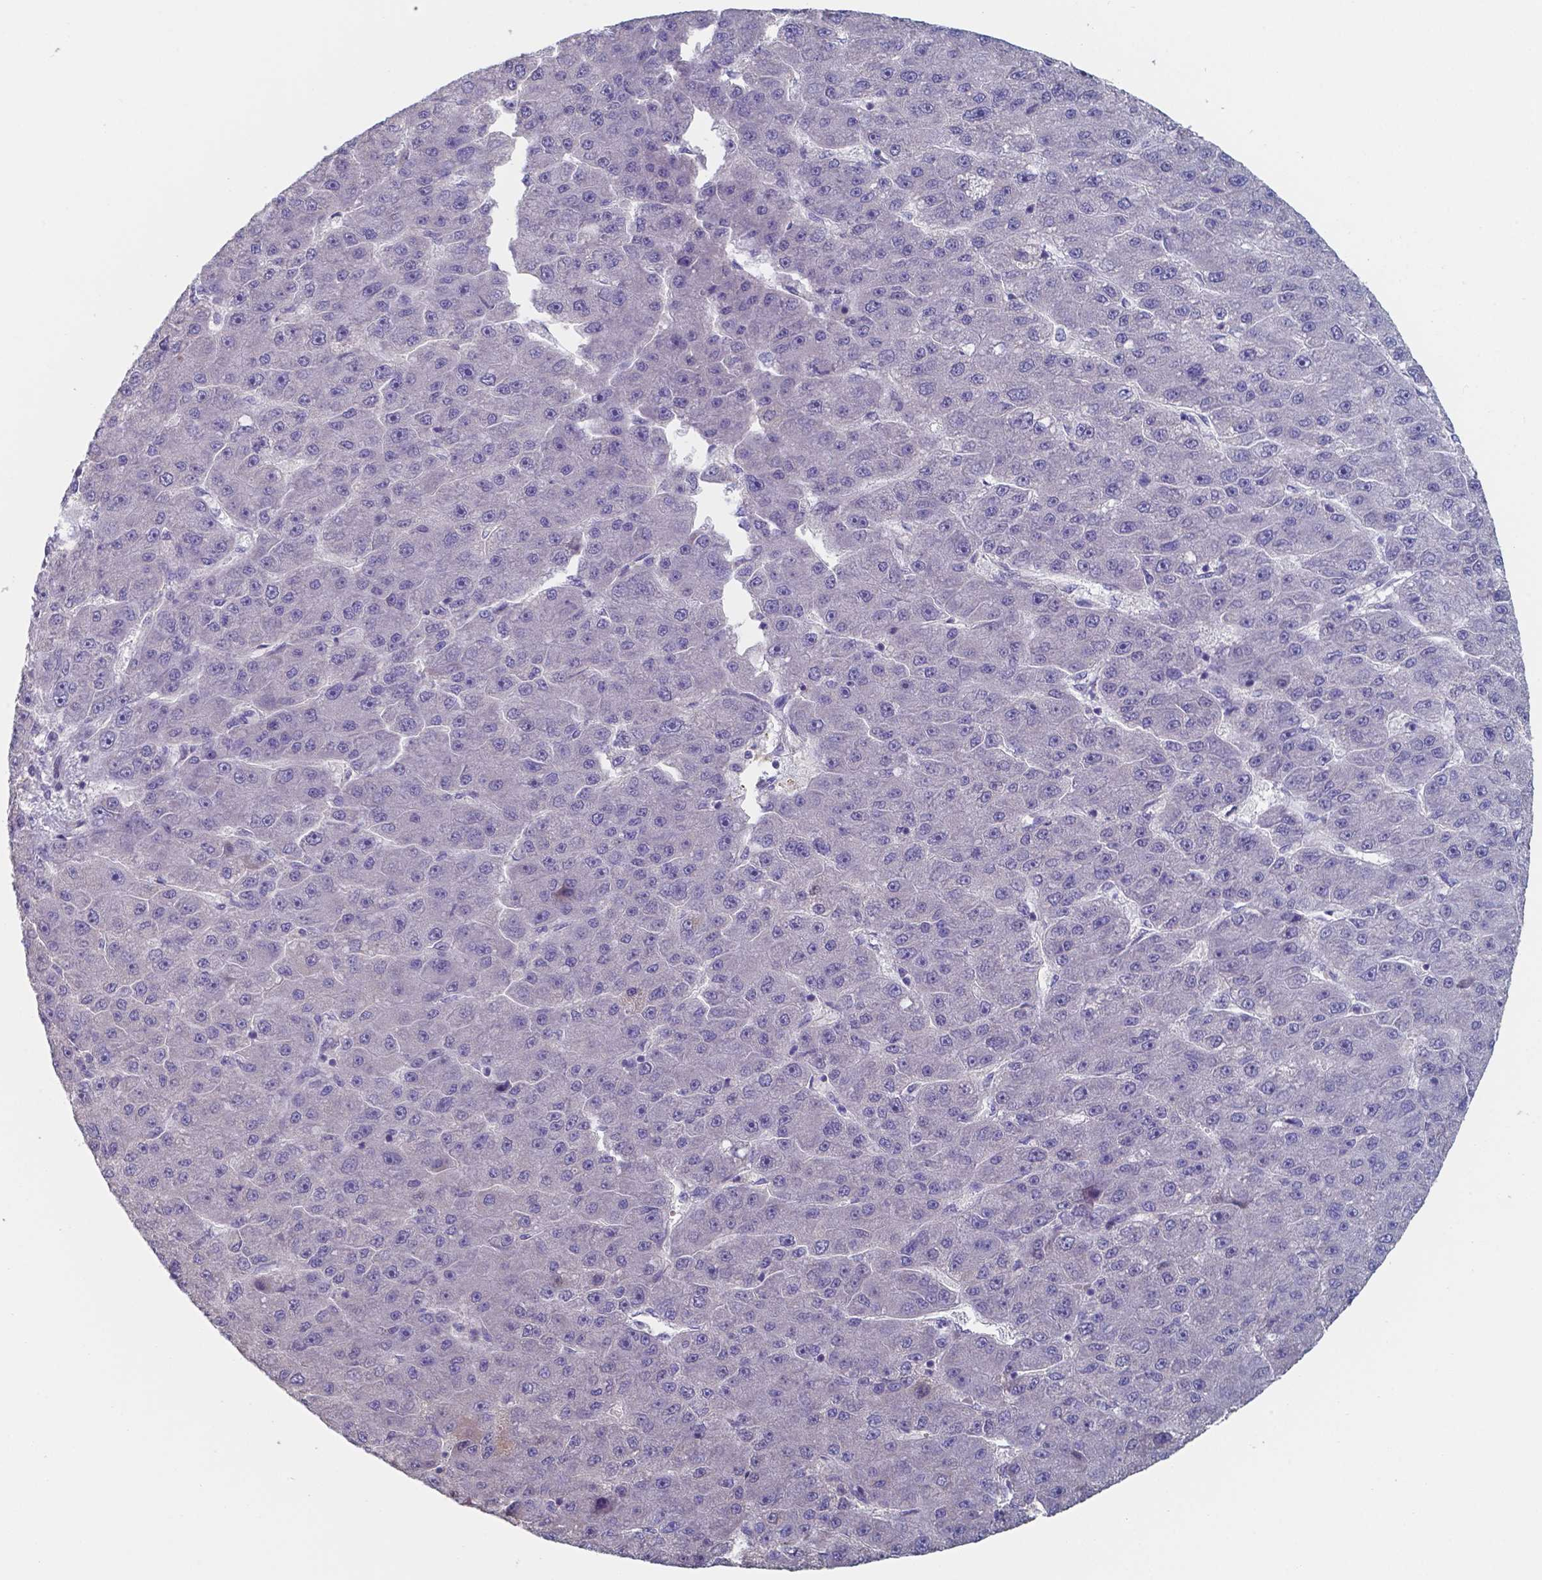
{"staining": {"intensity": "negative", "quantity": "none", "location": "none"}, "tissue": "liver cancer", "cell_type": "Tumor cells", "image_type": "cancer", "snomed": [{"axis": "morphology", "description": "Carcinoma, Hepatocellular, NOS"}, {"axis": "topography", "description": "Liver"}], "caption": "The histopathology image shows no significant expression in tumor cells of hepatocellular carcinoma (liver). (DAB (3,3'-diaminobenzidine) immunohistochemistry, high magnification).", "gene": "BTBD17", "patient": {"sex": "male", "age": 67}}